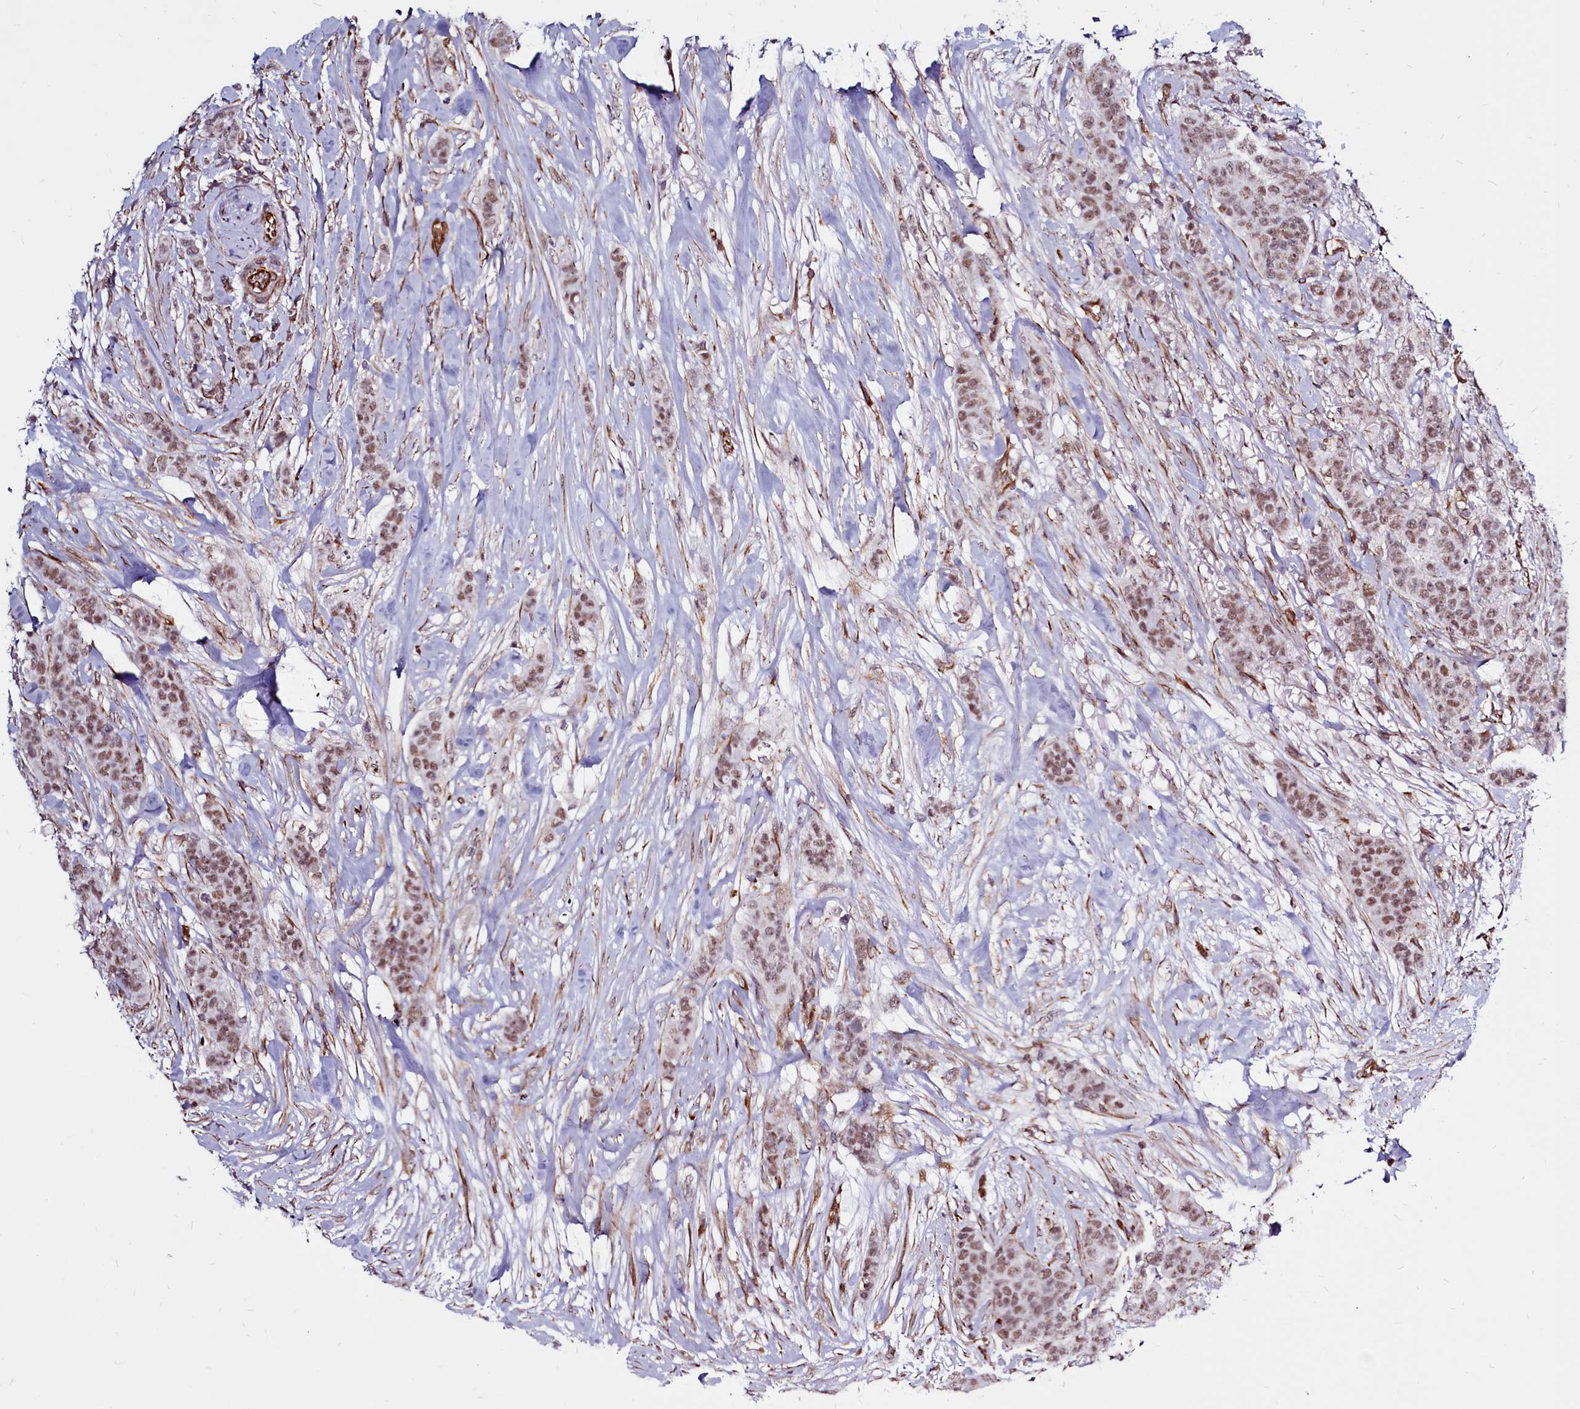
{"staining": {"intensity": "moderate", "quantity": ">75%", "location": "nuclear"}, "tissue": "breast cancer", "cell_type": "Tumor cells", "image_type": "cancer", "snomed": [{"axis": "morphology", "description": "Duct carcinoma"}, {"axis": "topography", "description": "Breast"}], "caption": "Immunohistochemistry (IHC) of breast invasive ductal carcinoma exhibits medium levels of moderate nuclear positivity in approximately >75% of tumor cells.", "gene": "CLK3", "patient": {"sex": "female", "age": 40}}